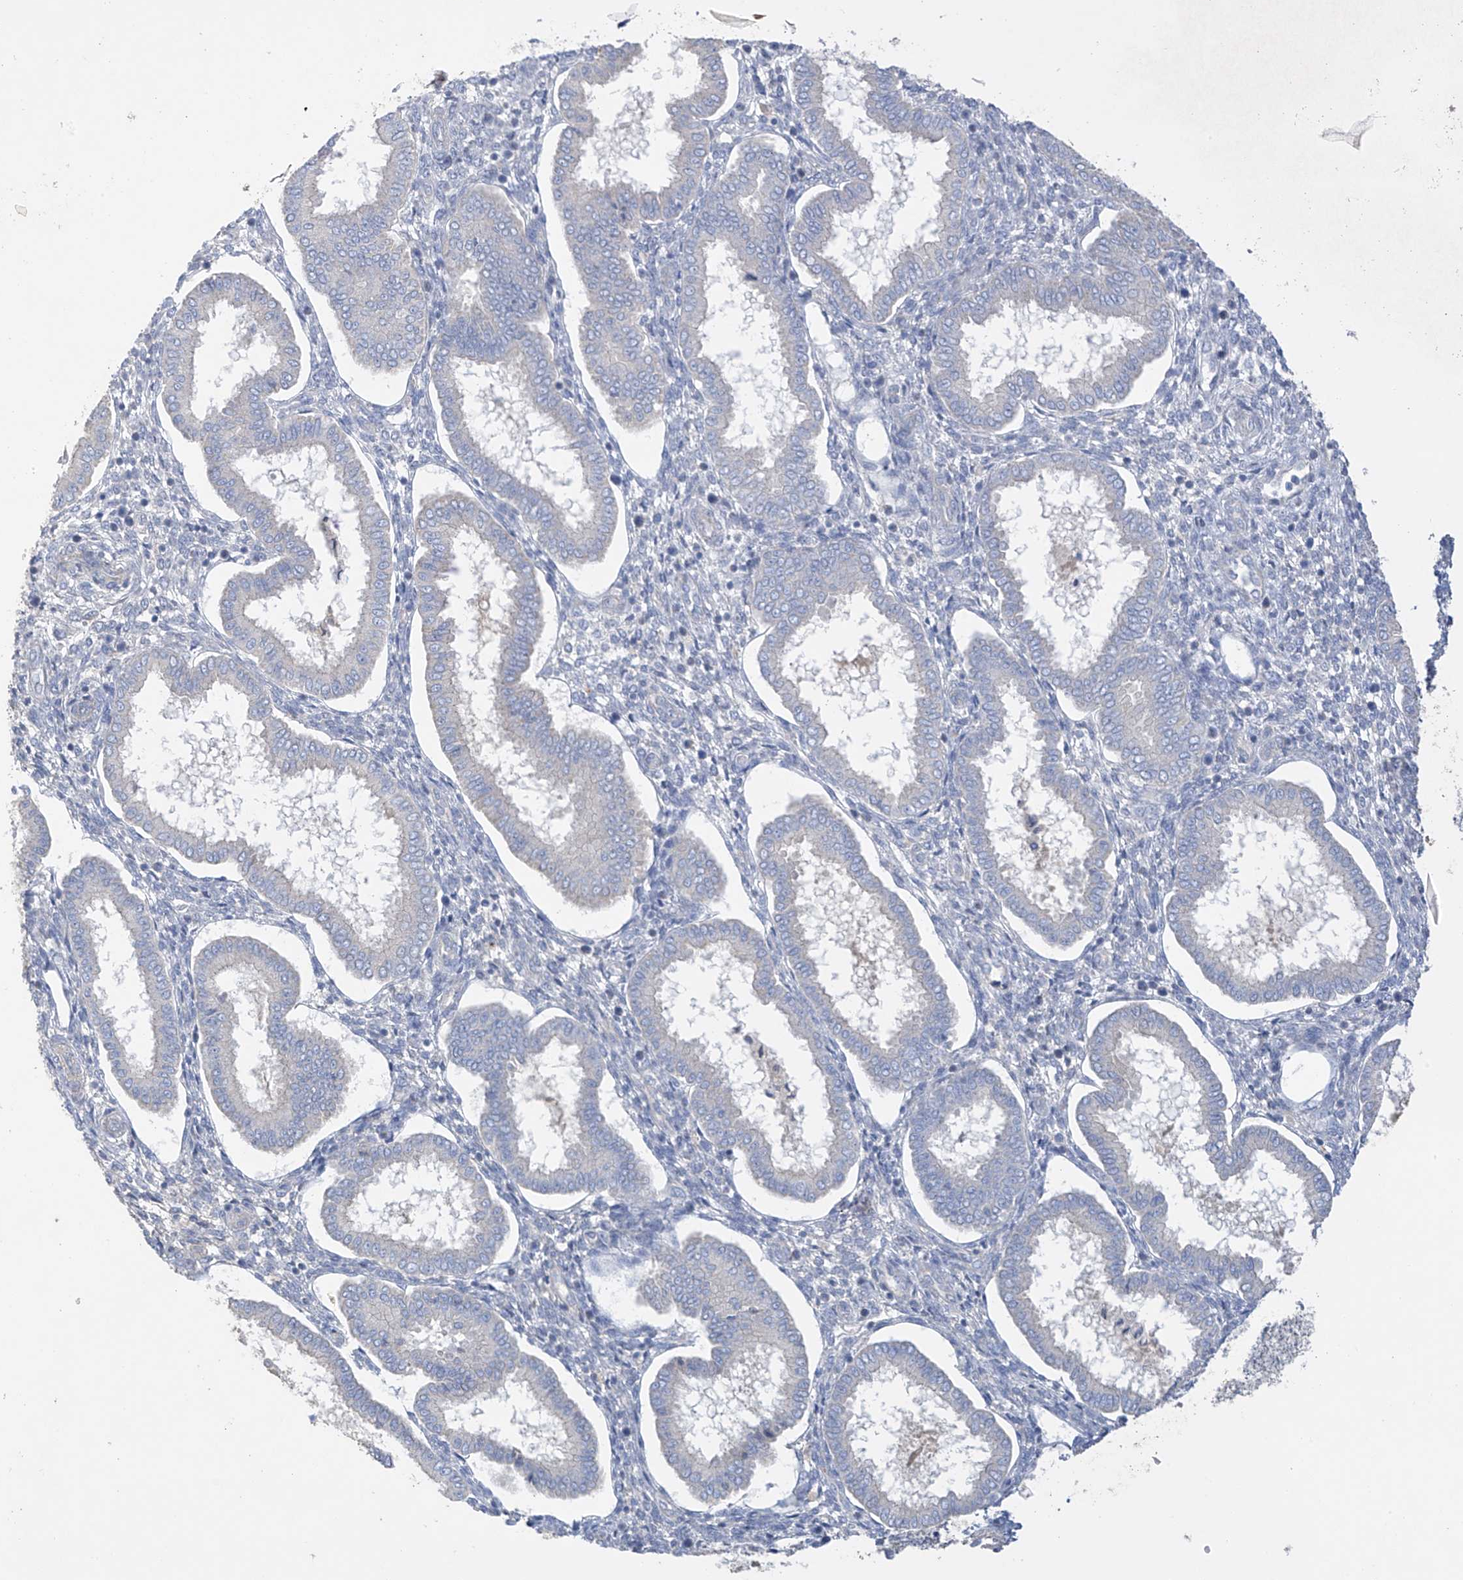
{"staining": {"intensity": "negative", "quantity": "none", "location": "none"}, "tissue": "endometrium", "cell_type": "Cells in endometrial stroma", "image_type": "normal", "snomed": [{"axis": "morphology", "description": "Normal tissue, NOS"}, {"axis": "topography", "description": "Endometrium"}], "caption": "Cells in endometrial stroma show no significant protein positivity in normal endometrium. Brightfield microscopy of immunohistochemistry stained with DAB (3,3'-diaminobenzidine) (brown) and hematoxylin (blue), captured at high magnification.", "gene": "PRSS12", "patient": {"sex": "female", "age": 24}}